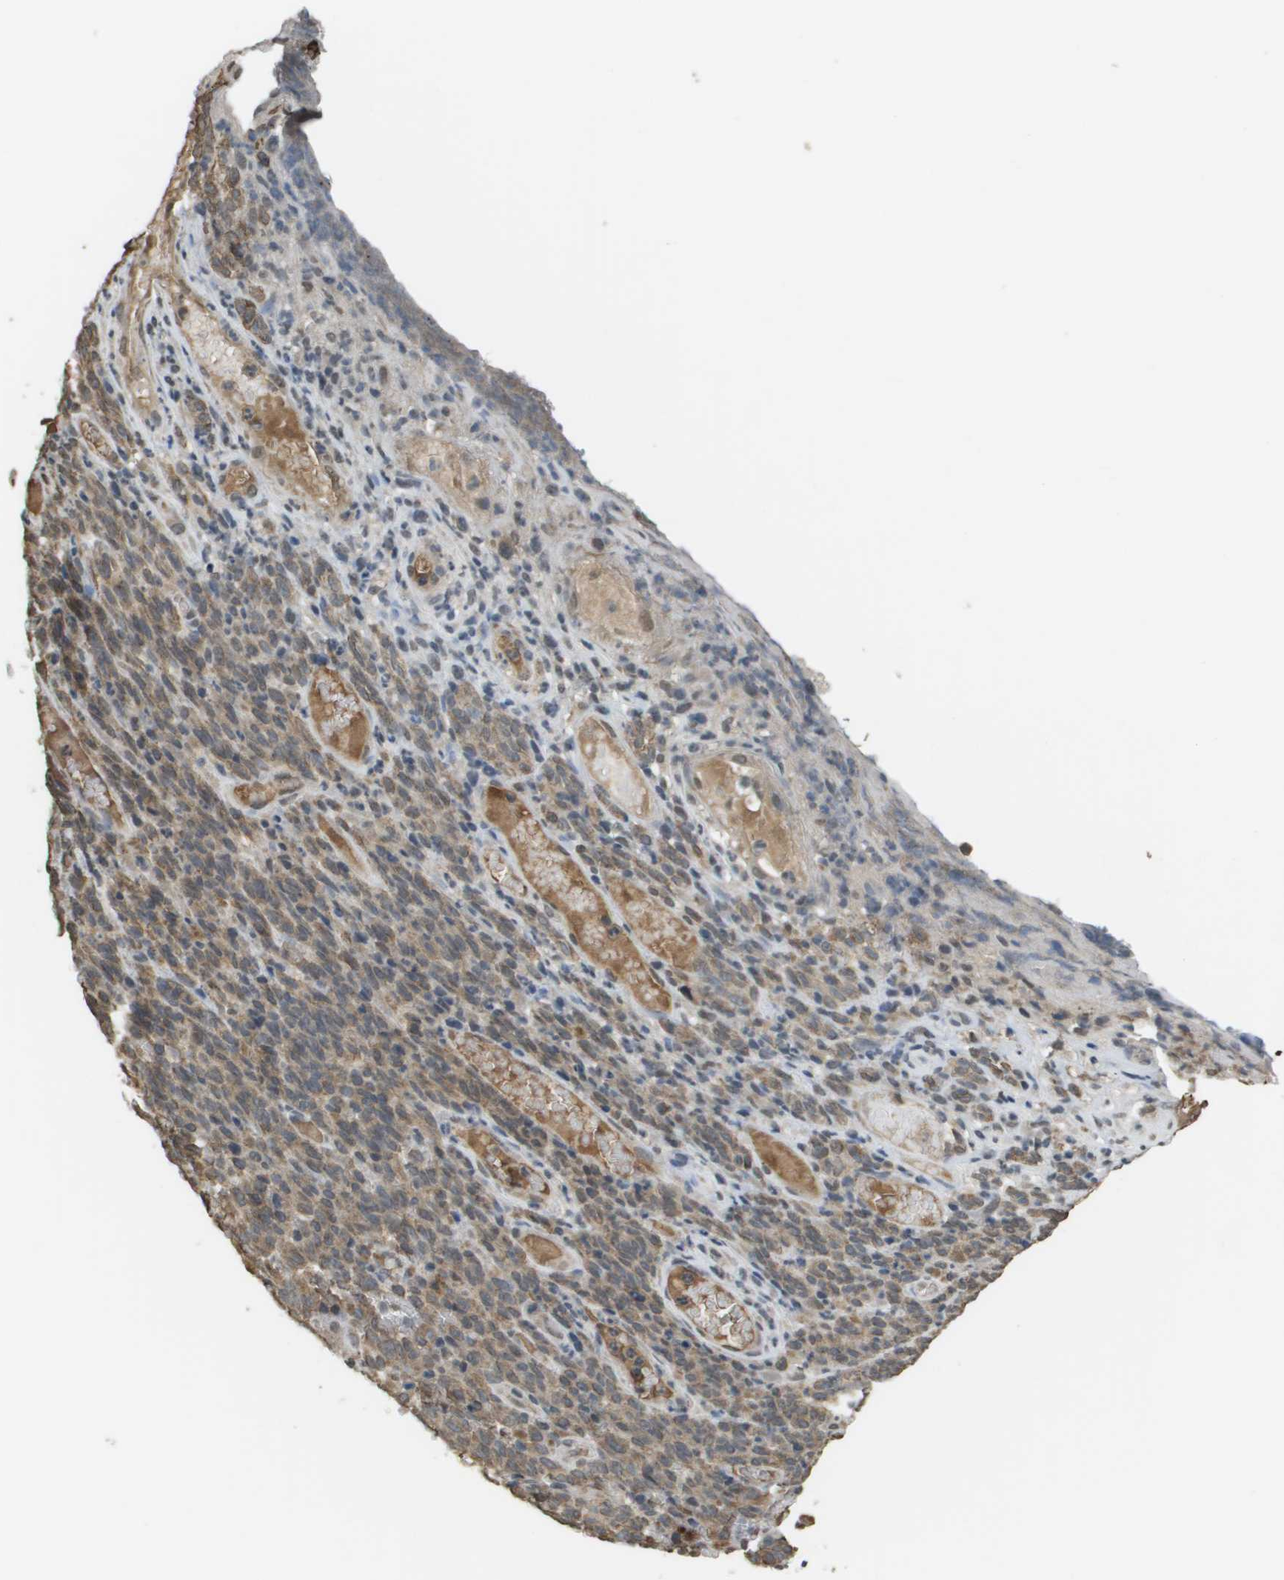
{"staining": {"intensity": "weak", "quantity": "25%-75%", "location": "cytoplasmic/membranous"}, "tissue": "melanoma", "cell_type": "Tumor cells", "image_type": "cancer", "snomed": [{"axis": "morphology", "description": "Malignant melanoma, NOS"}, {"axis": "topography", "description": "Skin"}], "caption": "Immunohistochemistry photomicrograph of neoplastic tissue: human melanoma stained using immunohistochemistry (IHC) shows low levels of weak protein expression localized specifically in the cytoplasmic/membranous of tumor cells, appearing as a cytoplasmic/membranous brown color.", "gene": "NDRG2", "patient": {"sex": "female", "age": 82}}